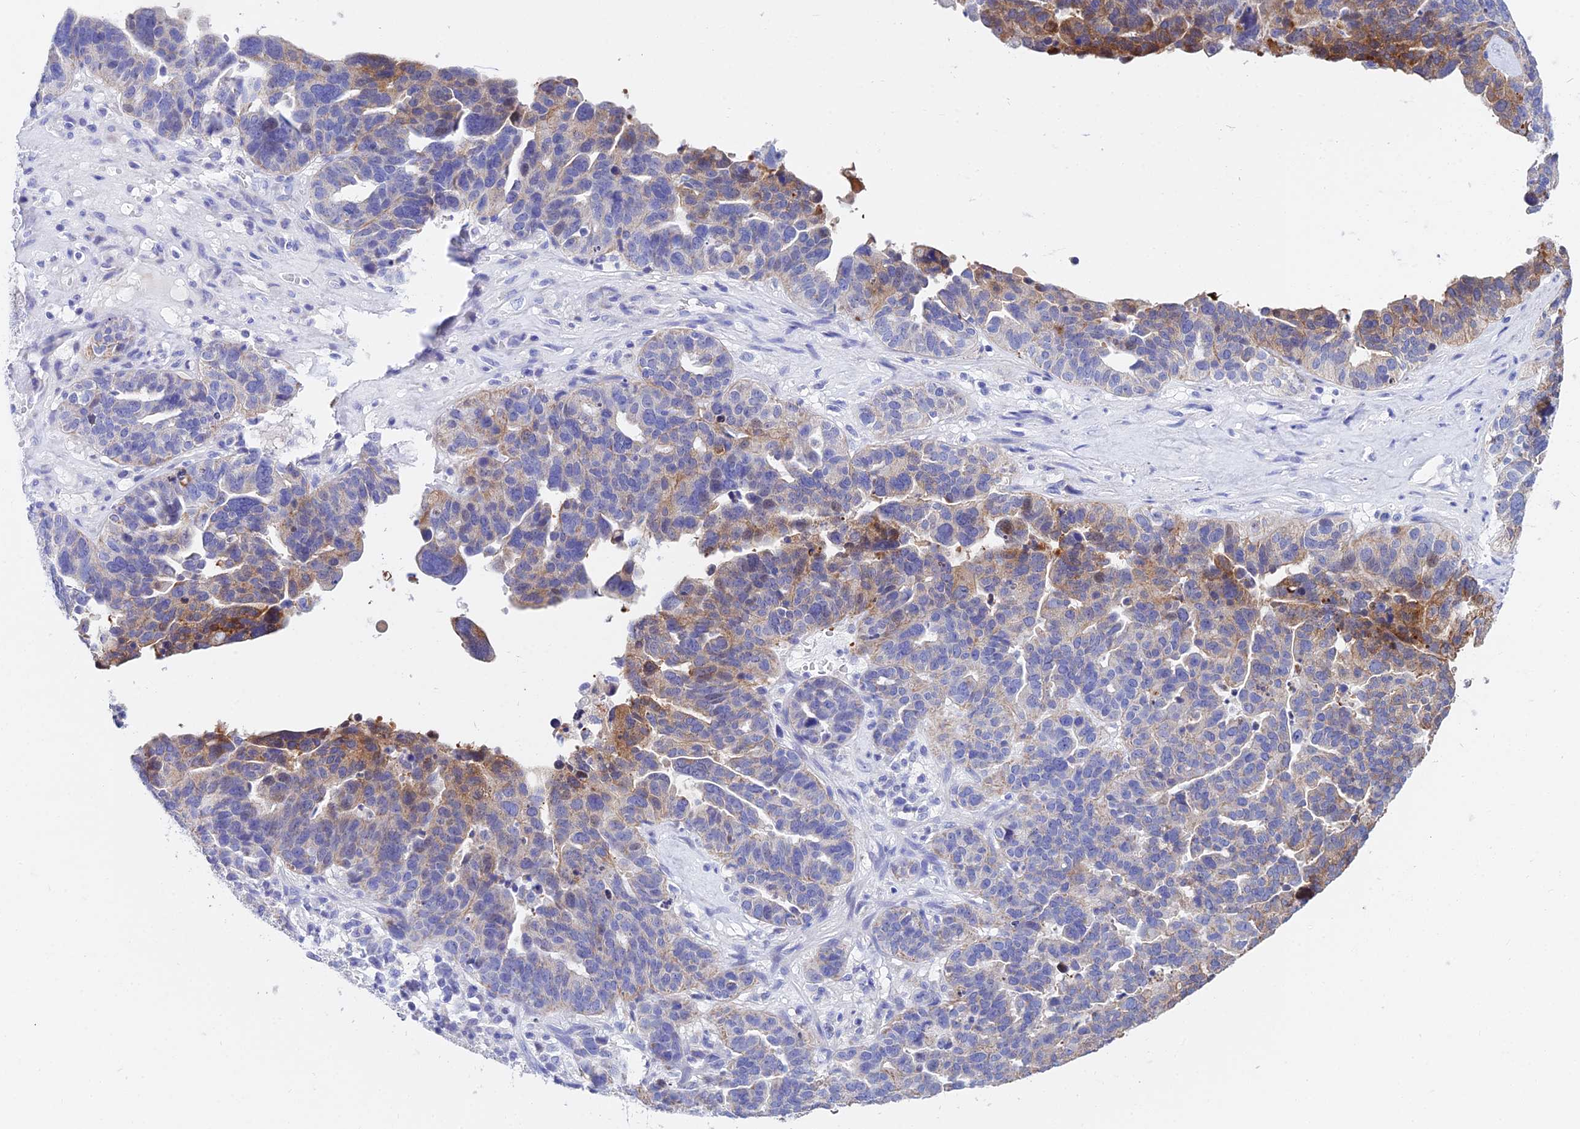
{"staining": {"intensity": "moderate", "quantity": "<25%", "location": "cytoplasmic/membranous"}, "tissue": "ovarian cancer", "cell_type": "Tumor cells", "image_type": "cancer", "snomed": [{"axis": "morphology", "description": "Cystadenocarcinoma, serous, NOS"}, {"axis": "topography", "description": "Ovary"}], "caption": "Human ovarian serous cystadenocarcinoma stained with a protein marker displays moderate staining in tumor cells.", "gene": "CEP41", "patient": {"sex": "female", "age": 59}}